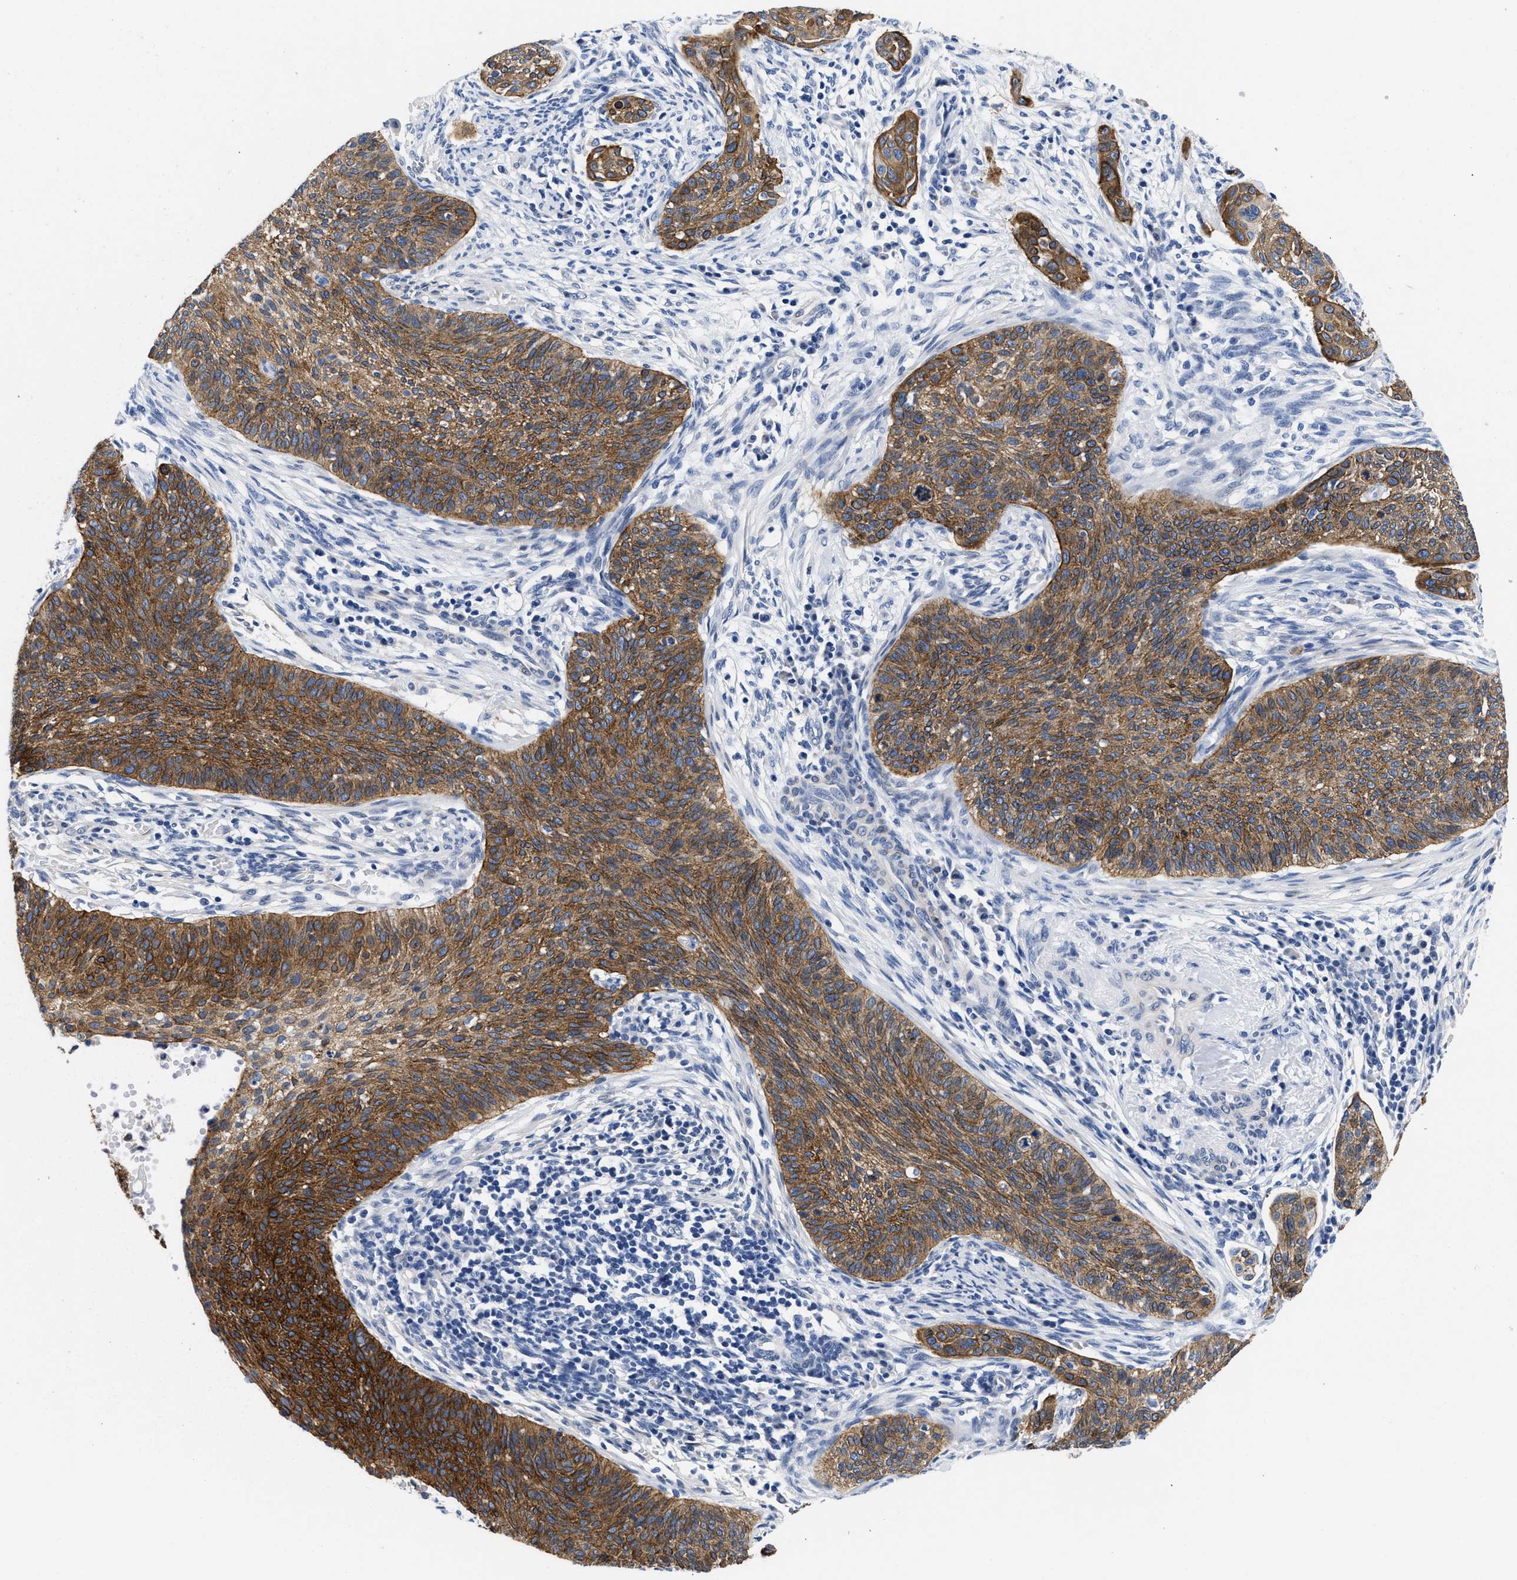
{"staining": {"intensity": "strong", "quantity": ">75%", "location": "cytoplasmic/membranous"}, "tissue": "cervical cancer", "cell_type": "Tumor cells", "image_type": "cancer", "snomed": [{"axis": "morphology", "description": "Squamous cell carcinoma, NOS"}, {"axis": "topography", "description": "Cervix"}], "caption": "There is high levels of strong cytoplasmic/membranous expression in tumor cells of squamous cell carcinoma (cervical), as demonstrated by immunohistochemical staining (brown color).", "gene": "TRIM29", "patient": {"sex": "female", "age": 70}}